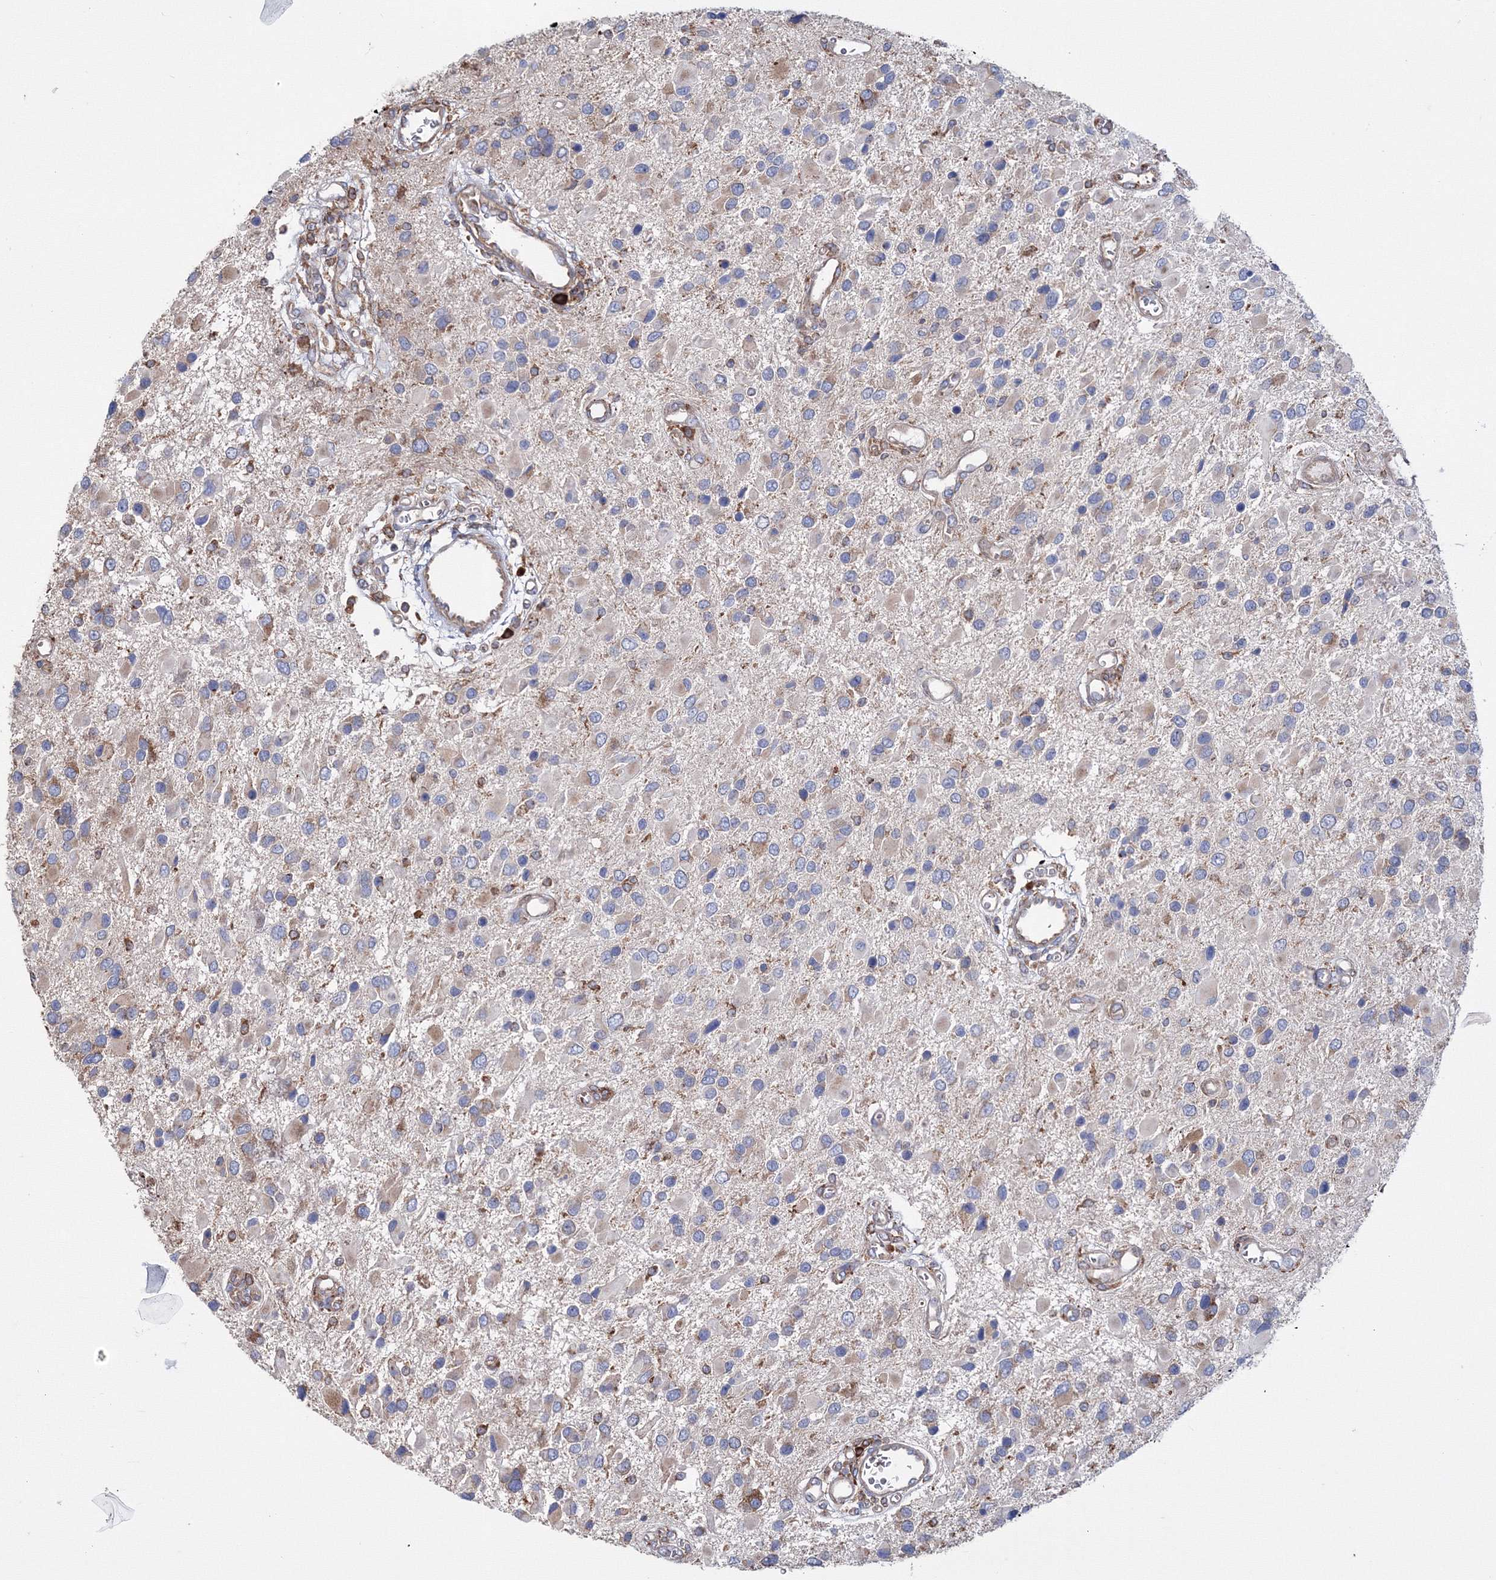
{"staining": {"intensity": "negative", "quantity": "none", "location": "none"}, "tissue": "glioma", "cell_type": "Tumor cells", "image_type": "cancer", "snomed": [{"axis": "morphology", "description": "Glioma, malignant, High grade"}, {"axis": "topography", "description": "Brain"}], "caption": "Human malignant high-grade glioma stained for a protein using IHC reveals no expression in tumor cells.", "gene": "VPS8", "patient": {"sex": "male", "age": 53}}